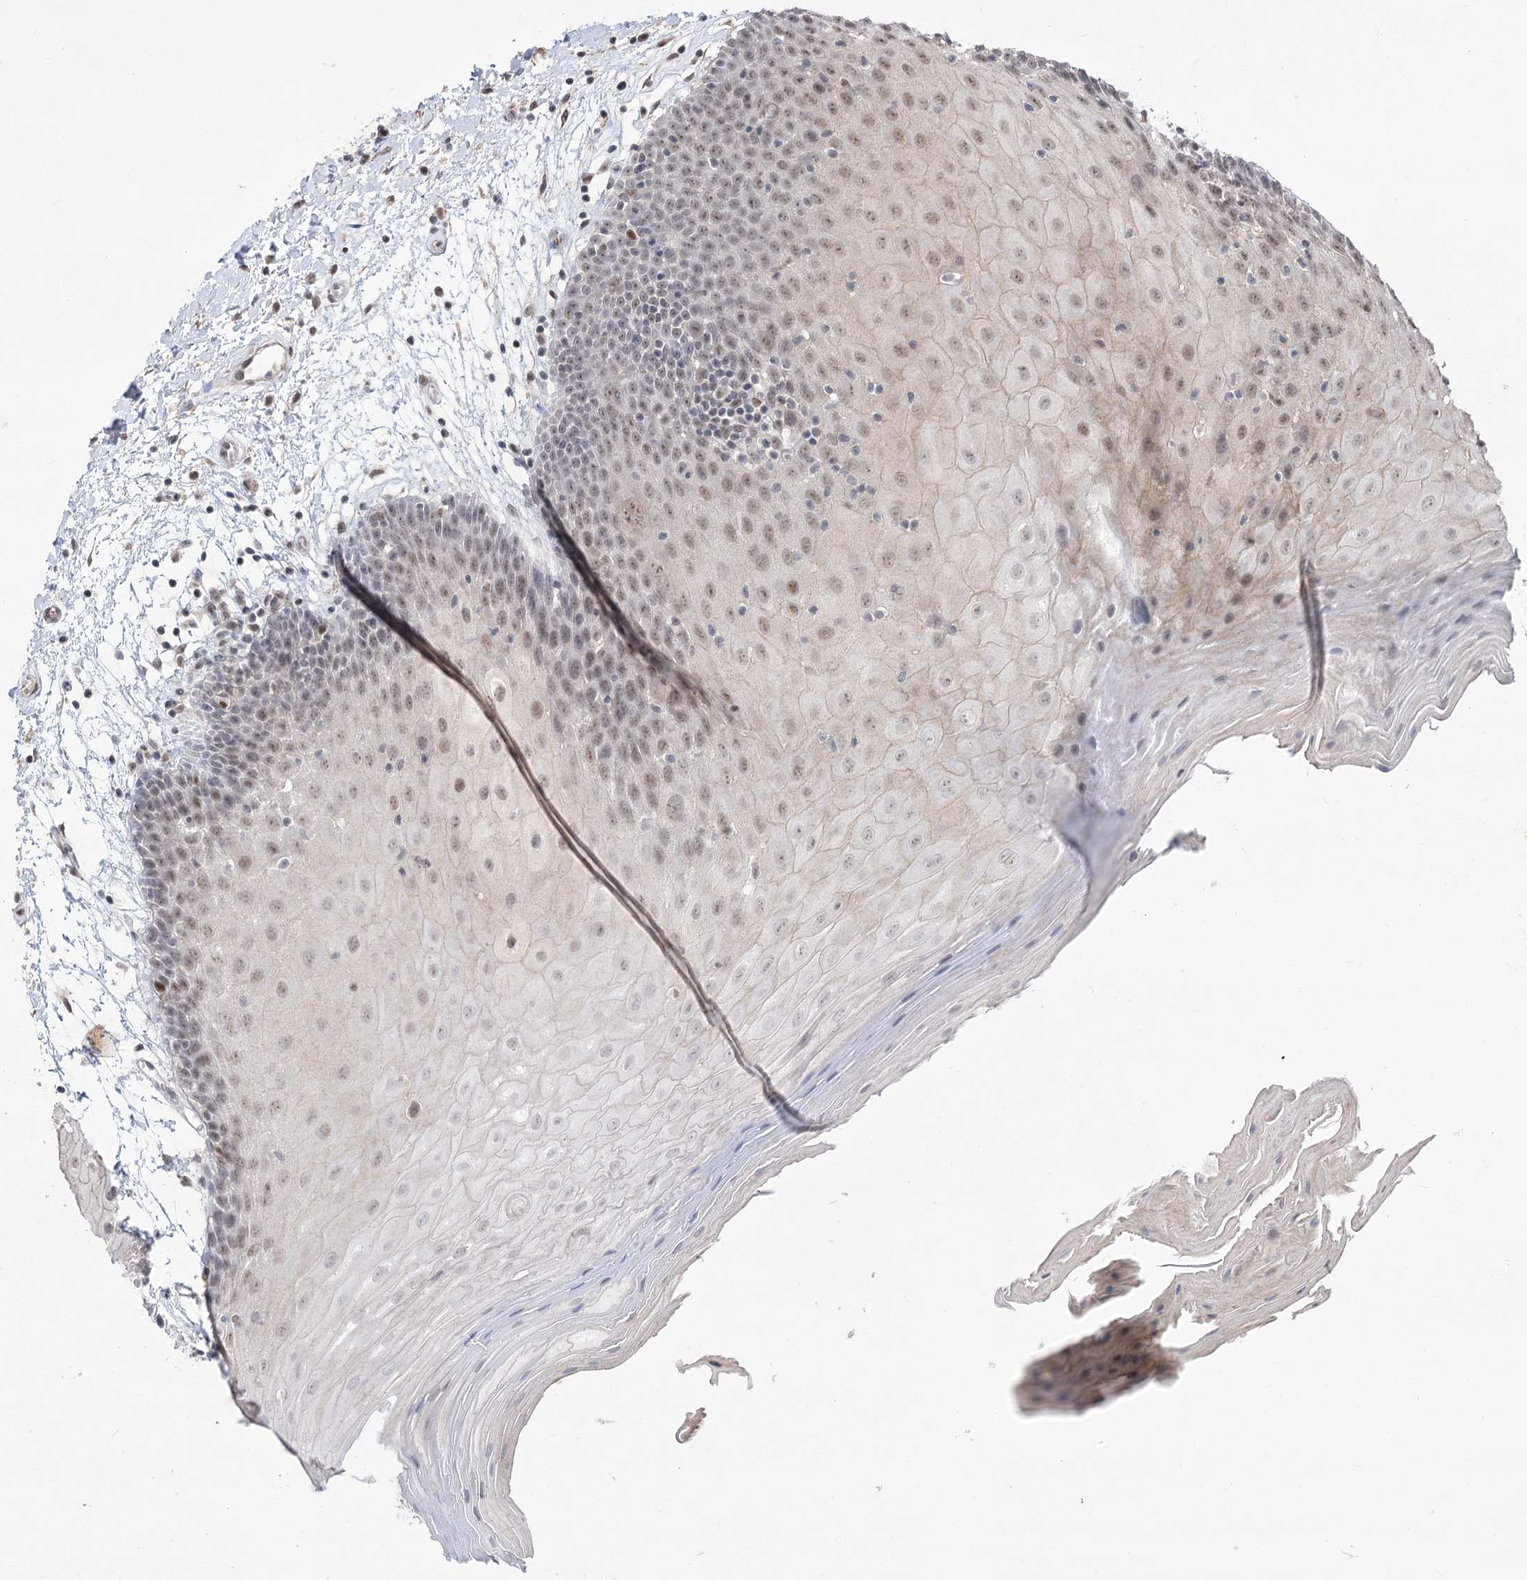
{"staining": {"intensity": "weak", "quantity": "25%-75%", "location": "nuclear"}, "tissue": "oral mucosa", "cell_type": "Squamous epithelial cells", "image_type": "normal", "snomed": [{"axis": "morphology", "description": "Normal tissue, NOS"}, {"axis": "topography", "description": "Skeletal muscle"}, {"axis": "topography", "description": "Oral tissue"}, {"axis": "topography", "description": "Salivary gland"}, {"axis": "topography", "description": "Peripheral nerve tissue"}], "caption": "Immunohistochemical staining of normal human oral mucosa reveals low levels of weak nuclear positivity in about 25%-75% of squamous epithelial cells.", "gene": "ZSCAN23", "patient": {"sex": "male", "age": 54}}